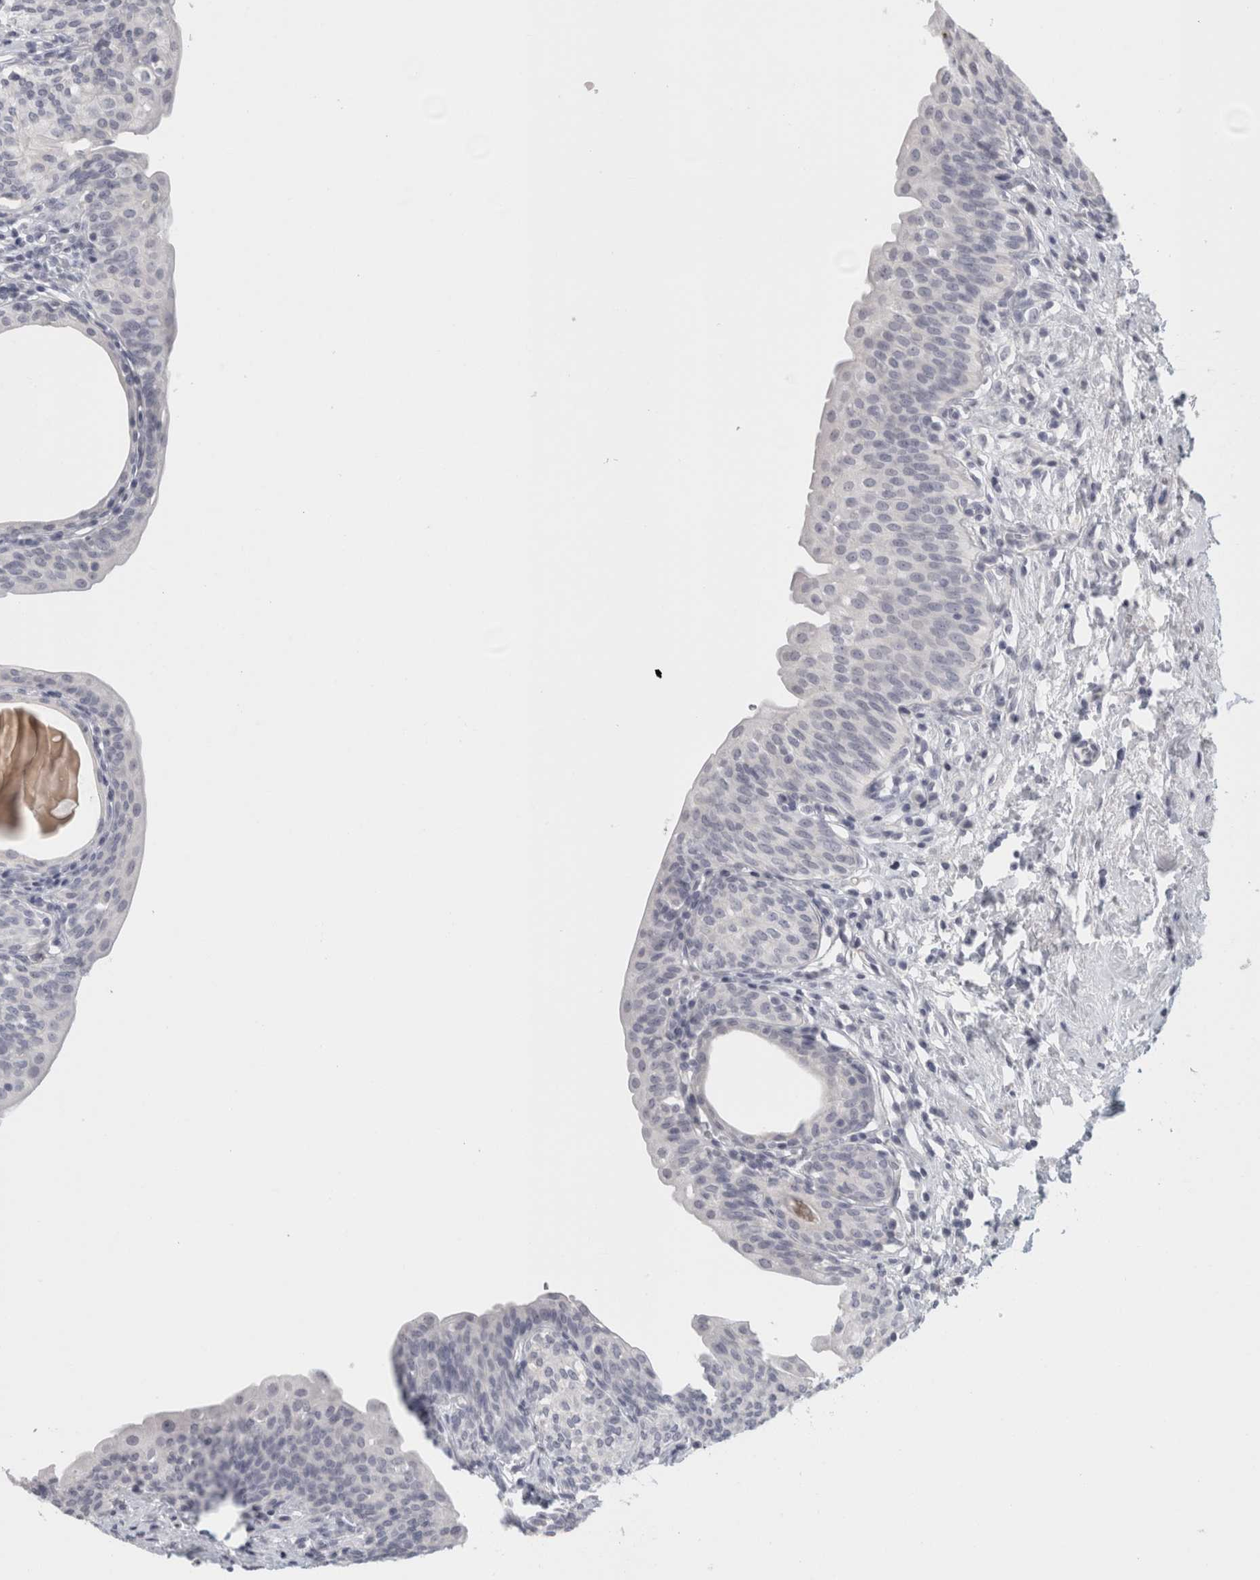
{"staining": {"intensity": "negative", "quantity": "none", "location": "none"}, "tissue": "urinary bladder", "cell_type": "Urothelial cells", "image_type": "normal", "snomed": [{"axis": "morphology", "description": "Normal tissue, NOS"}, {"axis": "topography", "description": "Urinary bladder"}], "caption": "Image shows no significant protein staining in urothelial cells of benign urinary bladder. (DAB immunohistochemistry (IHC), high magnification).", "gene": "FBLIM1", "patient": {"sex": "male", "age": 83}}